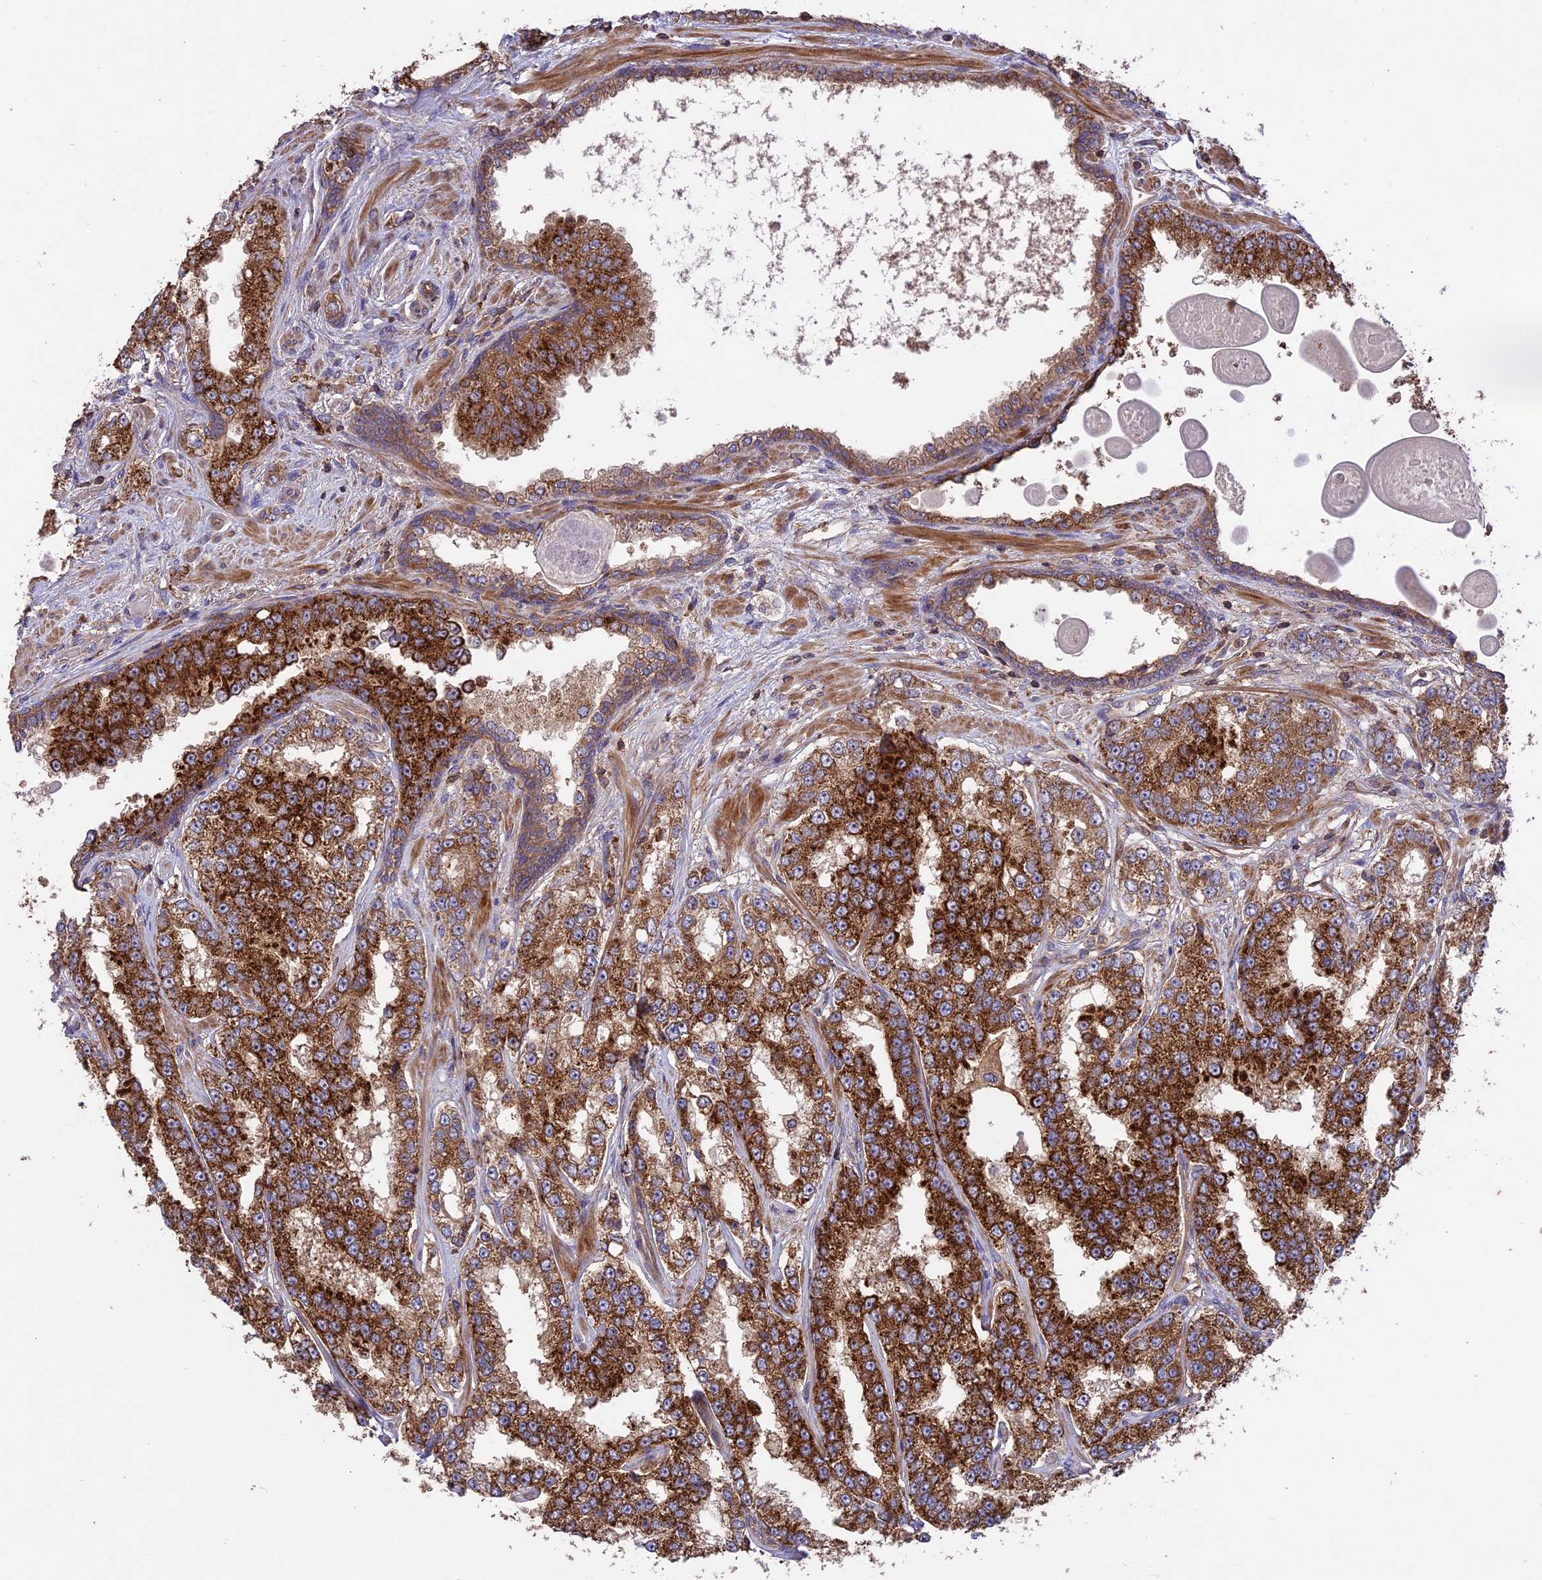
{"staining": {"intensity": "strong", "quantity": ">75%", "location": "cytoplasmic/membranous"}, "tissue": "prostate cancer", "cell_type": "Tumor cells", "image_type": "cancer", "snomed": [{"axis": "morphology", "description": "Normal tissue, NOS"}, {"axis": "morphology", "description": "Adenocarcinoma, High grade"}, {"axis": "topography", "description": "Prostate"}], "caption": "This is an image of immunohistochemistry (IHC) staining of adenocarcinoma (high-grade) (prostate), which shows strong positivity in the cytoplasmic/membranous of tumor cells.", "gene": "NUDT8", "patient": {"sex": "male", "age": 83}}